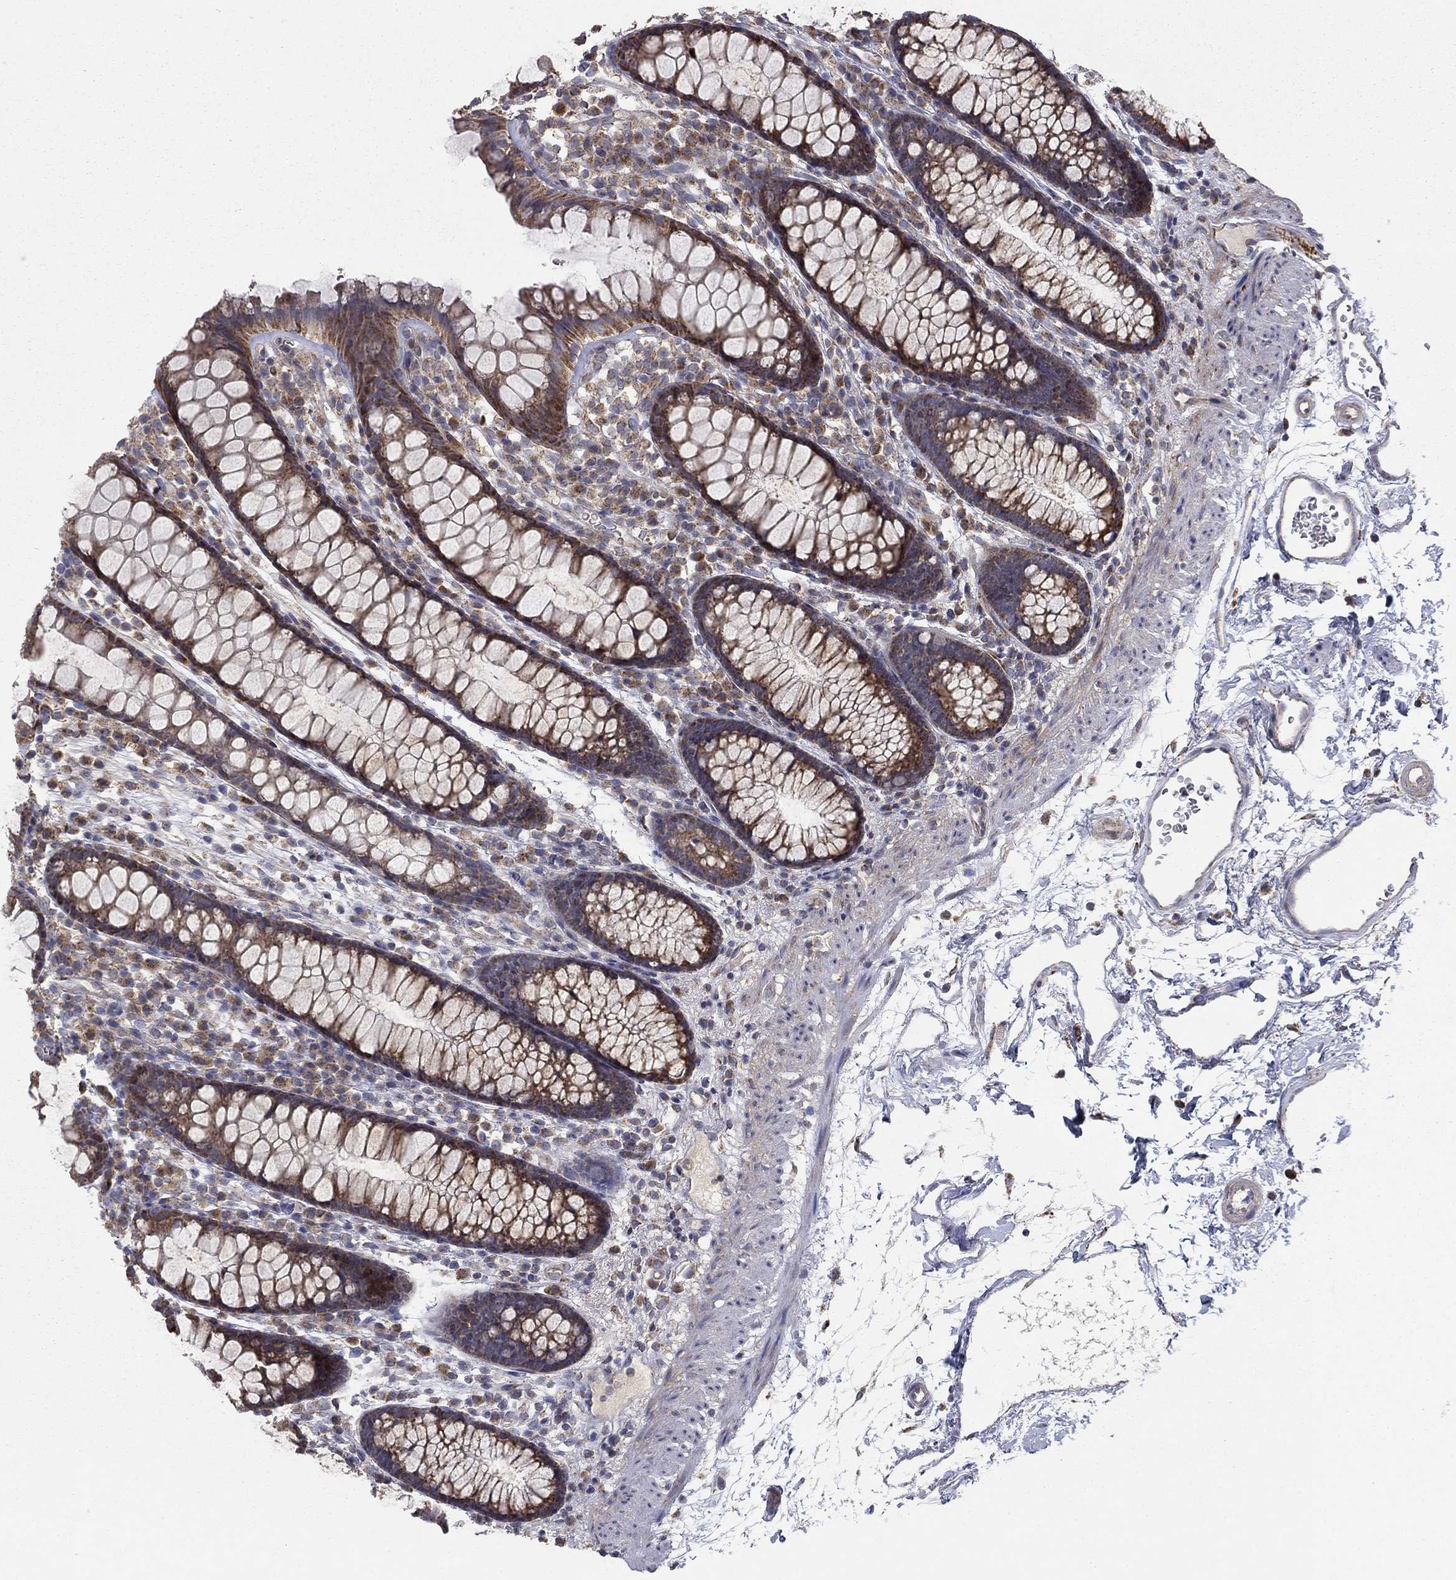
{"staining": {"intensity": "negative", "quantity": "none", "location": "none"}, "tissue": "colon", "cell_type": "Endothelial cells", "image_type": "normal", "snomed": [{"axis": "morphology", "description": "Normal tissue, NOS"}, {"axis": "topography", "description": "Colon"}], "caption": "The IHC photomicrograph has no significant staining in endothelial cells of colon. (Immunohistochemistry, brightfield microscopy, high magnification).", "gene": "MMAA", "patient": {"sex": "male", "age": 76}}